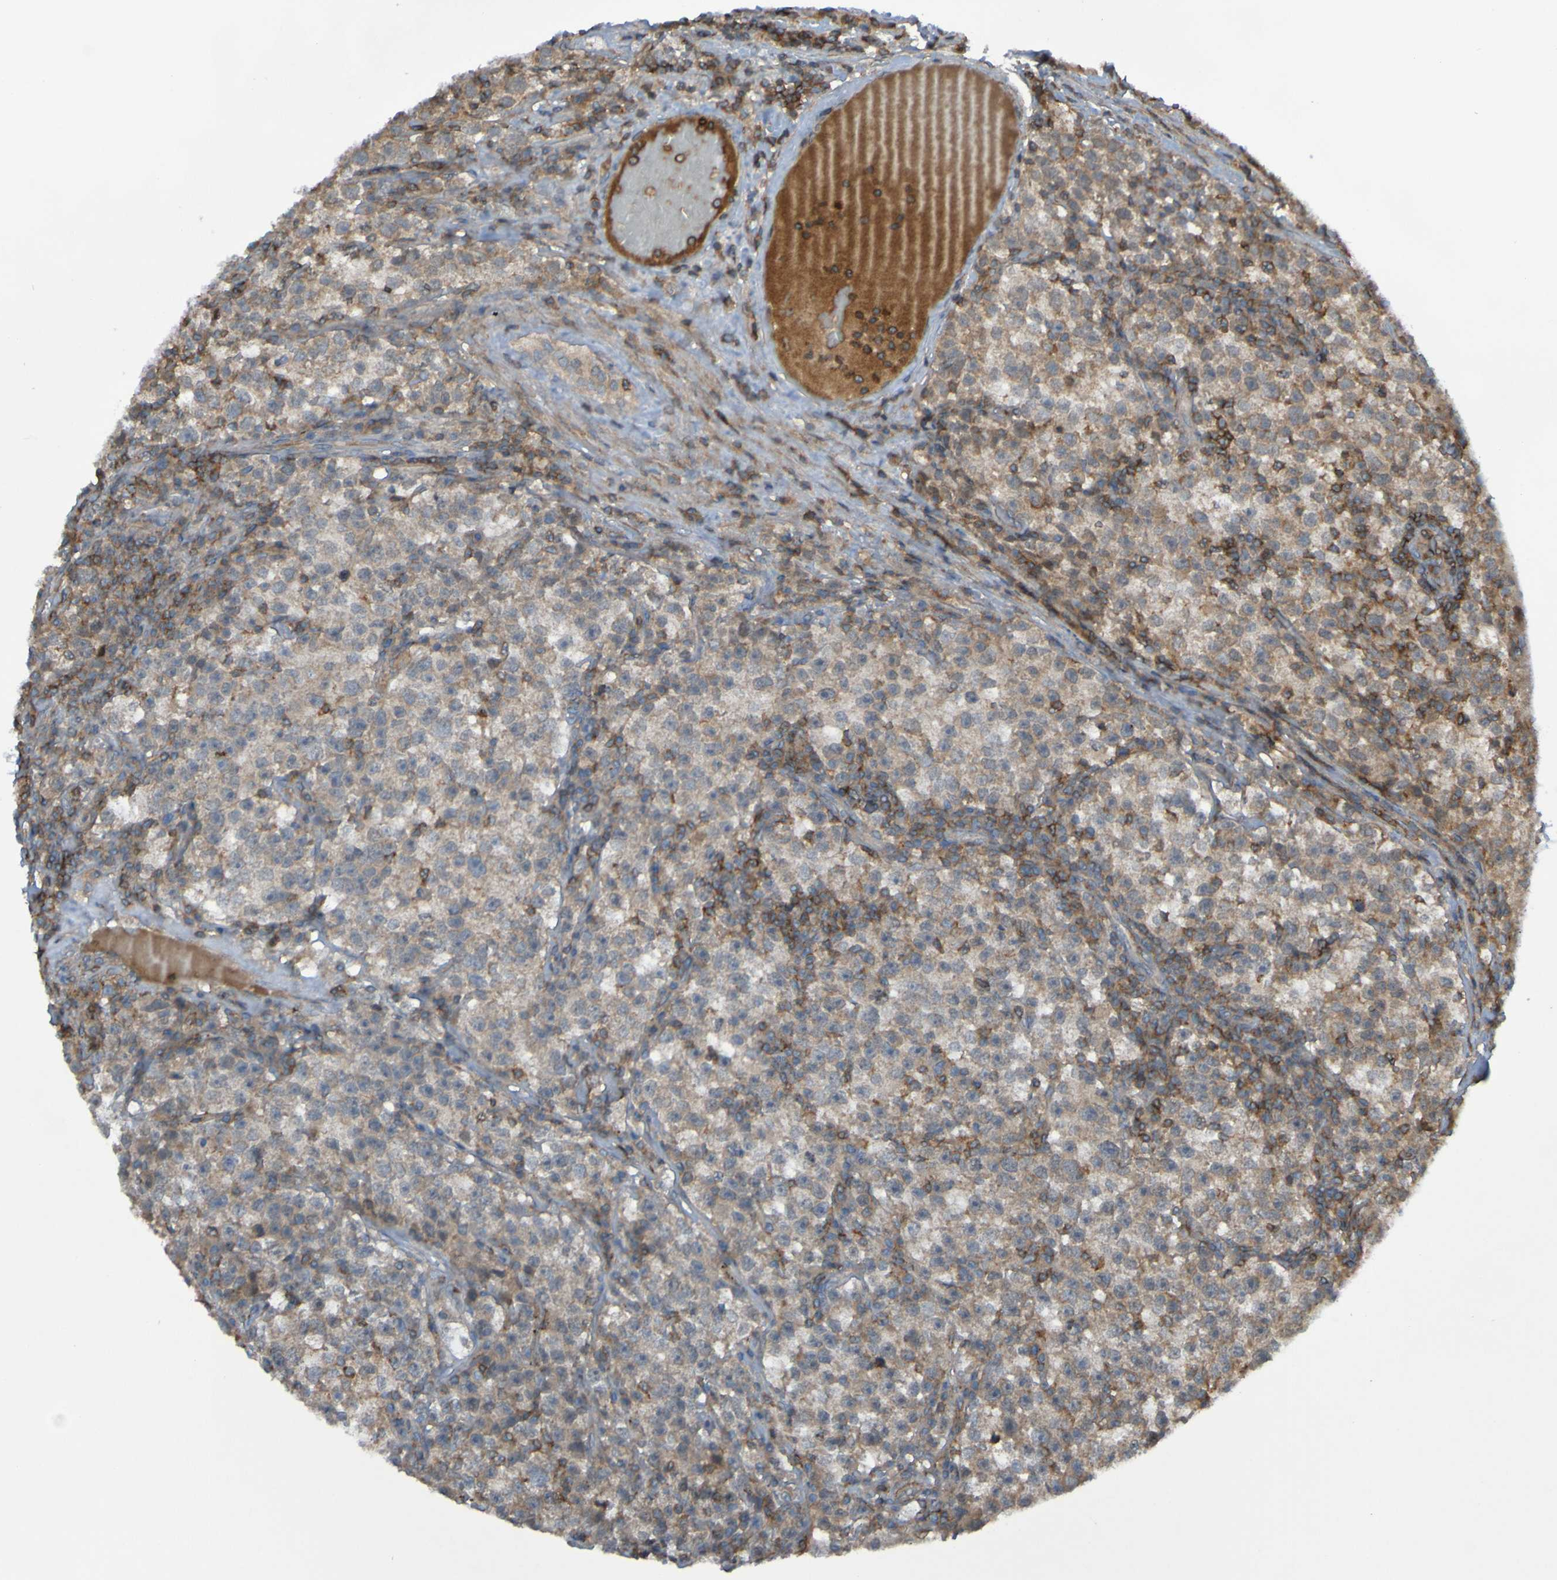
{"staining": {"intensity": "weak", "quantity": ">75%", "location": "cytoplasmic/membranous"}, "tissue": "testis cancer", "cell_type": "Tumor cells", "image_type": "cancer", "snomed": [{"axis": "morphology", "description": "Seminoma, NOS"}, {"axis": "topography", "description": "Testis"}], "caption": "High-magnification brightfield microscopy of testis cancer (seminoma) stained with DAB (3,3'-diaminobenzidine) (brown) and counterstained with hematoxylin (blue). tumor cells exhibit weak cytoplasmic/membranous staining is appreciated in about>75% of cells.", "gene": "PDGFB", "patient": {"sex": "male", "age": 22}}